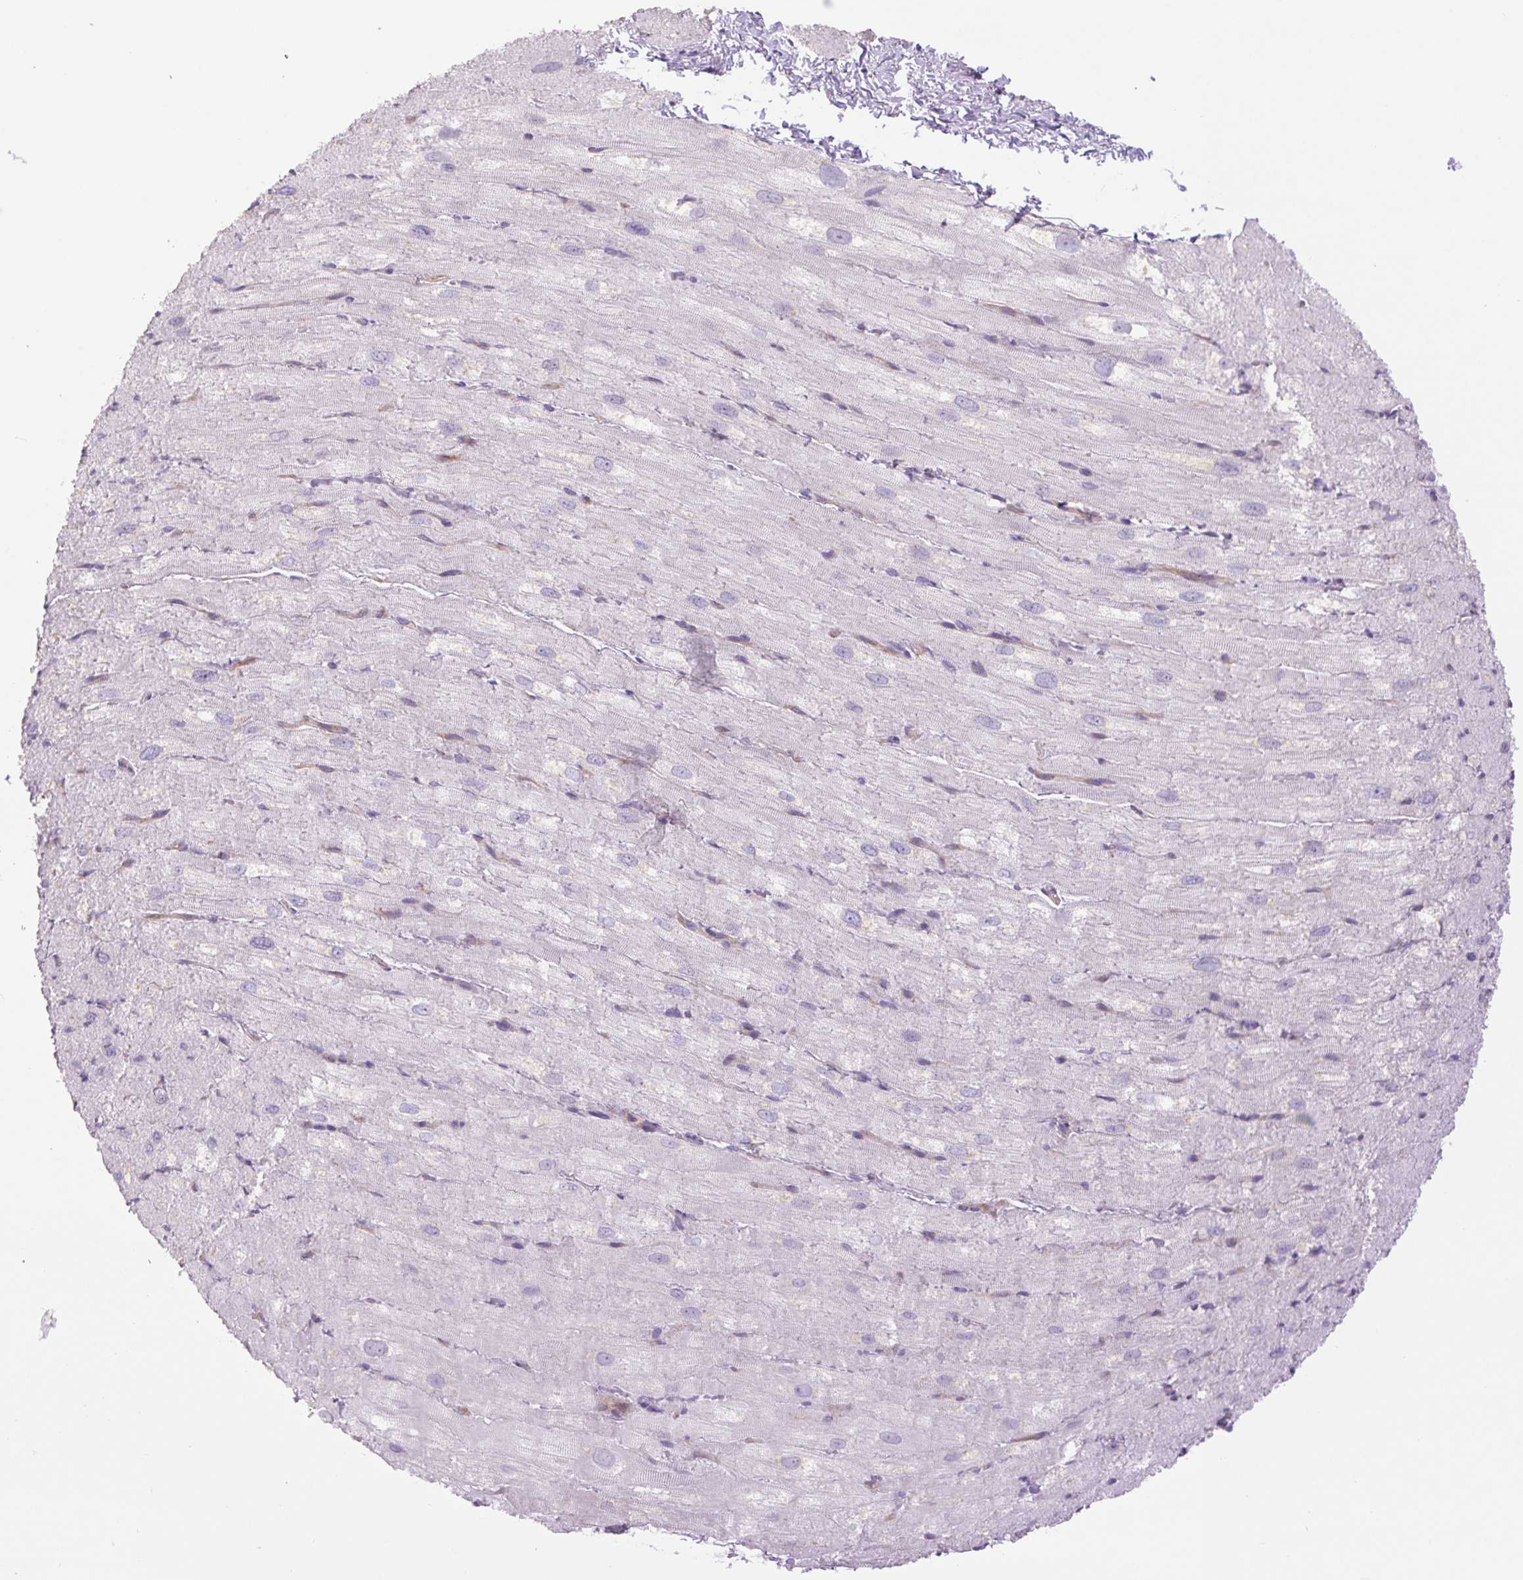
{"staining": {"intensity": "negative", "quantity": "none", "location": "none"}, "tissue": "heart muscle", "cell_type": "Cardiomyocytes", "image_type": "normal", "snomed": [{"axis": "morphology", "description": "Normal tissue, NOS"}, {"axis": "topography", "description": "Heart"}], "caption": "This is an immunohistochemistry micrograph of normal human heart muscle. There is no expression in cardiomyocytes.", "gene": "MINK1", "patient": {"sex": "male", "age": 62}}